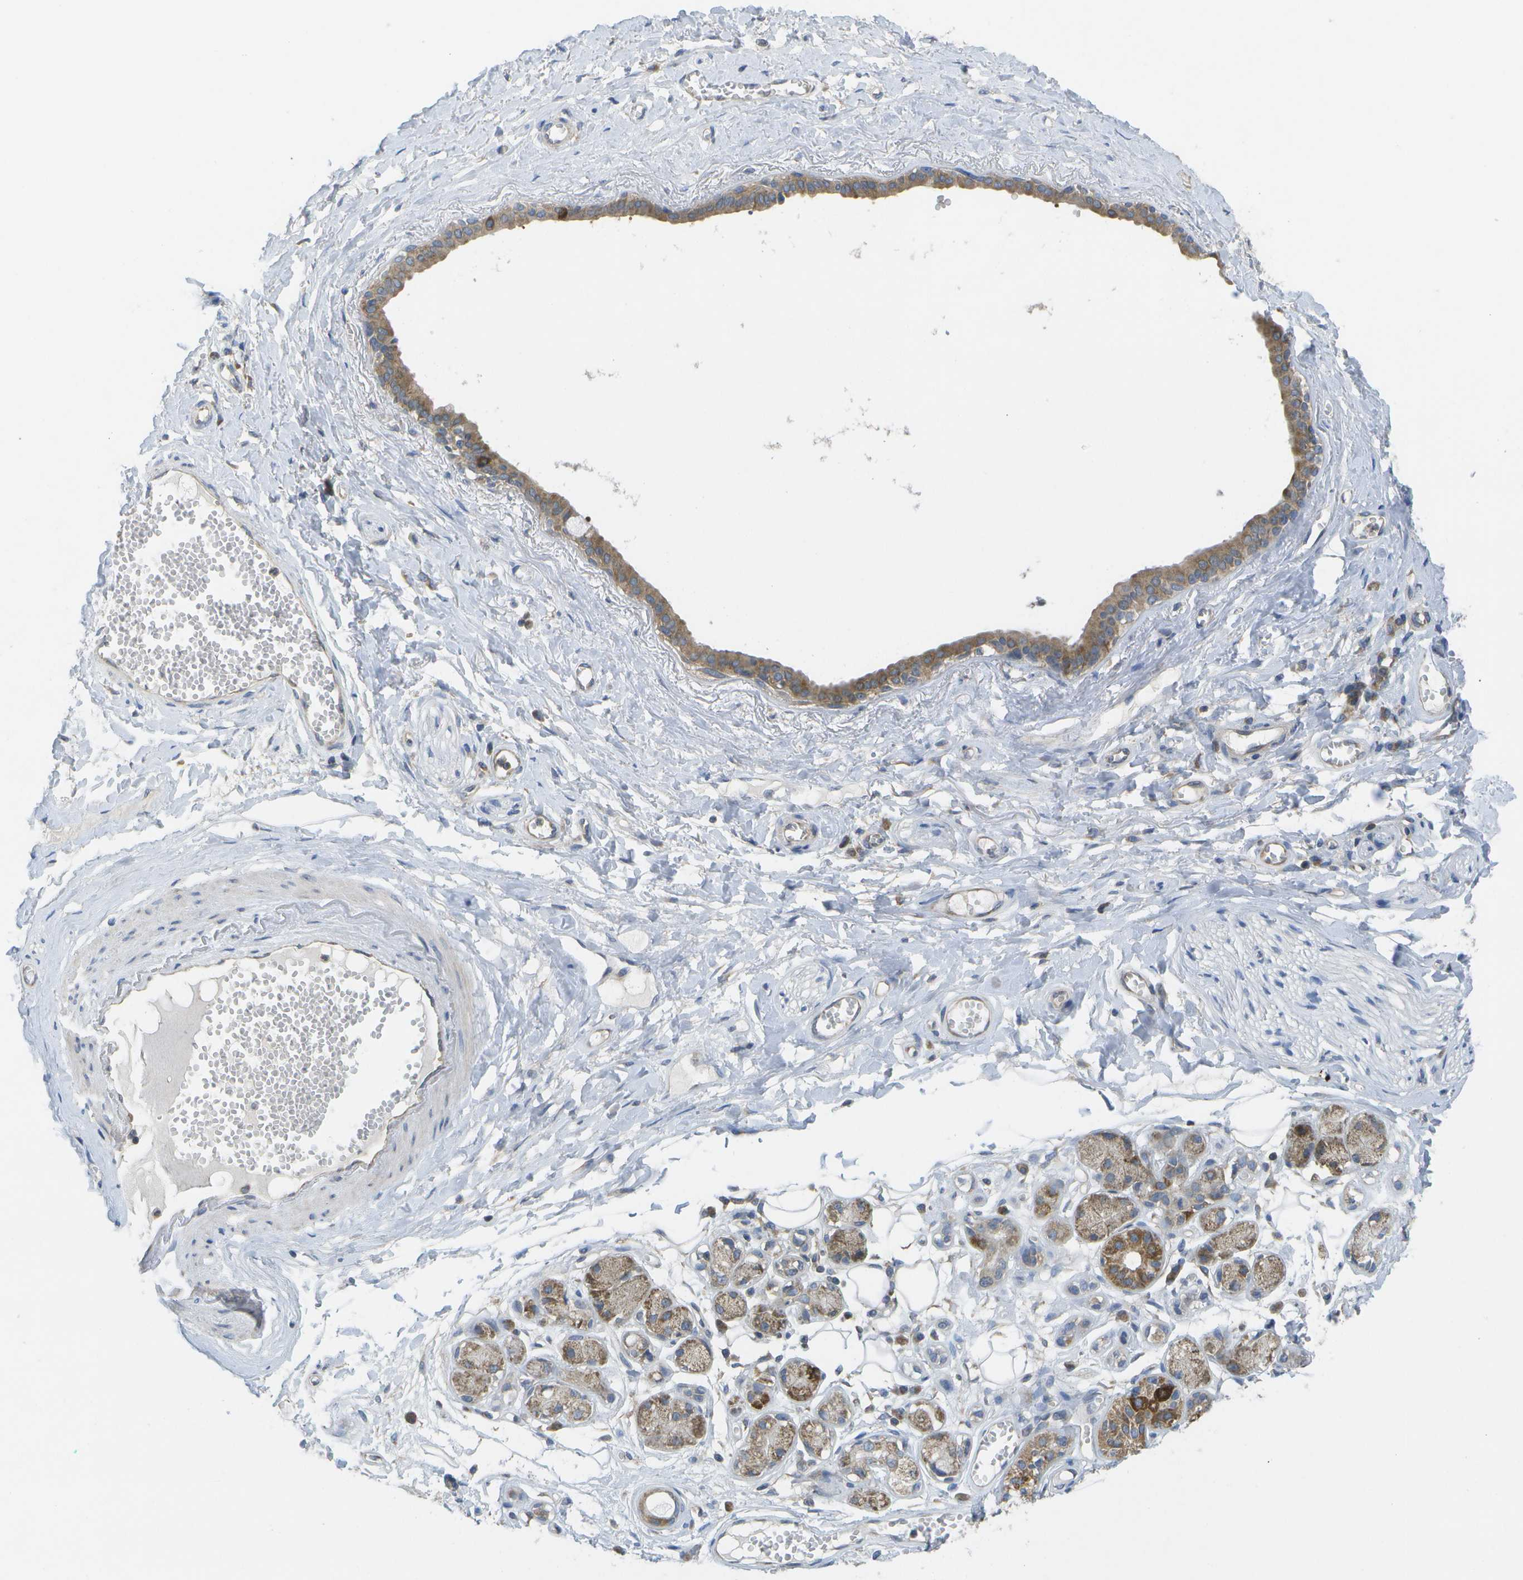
{"staining": {"intensity": "moderate", "quantity": "25%-75%", "location": "cytoplasmic/membranous"}, "tissue": "adipose tissue", "cell_type": "Adipocytes", "image_type": "normal", "snomed": [{"axis": "morphology", "description": "Normal tissue, NOS"}, {"axis": "morphology", "description": "Inflammation, NOS"}, {"axis": "topography", "description": "Salivary gland"}, {"axis": "topography", "description": "Peripheral nerve tissue"}], "caption": "Immunohistochemical staining of normal human adipose tissue demonstrates medium levels of moderate cytoplasmic/membranous positivity in approximately 25%-75% of adipocytes.", "gene": "DPM3", "patient": {"sex": "female", "age": 75}}